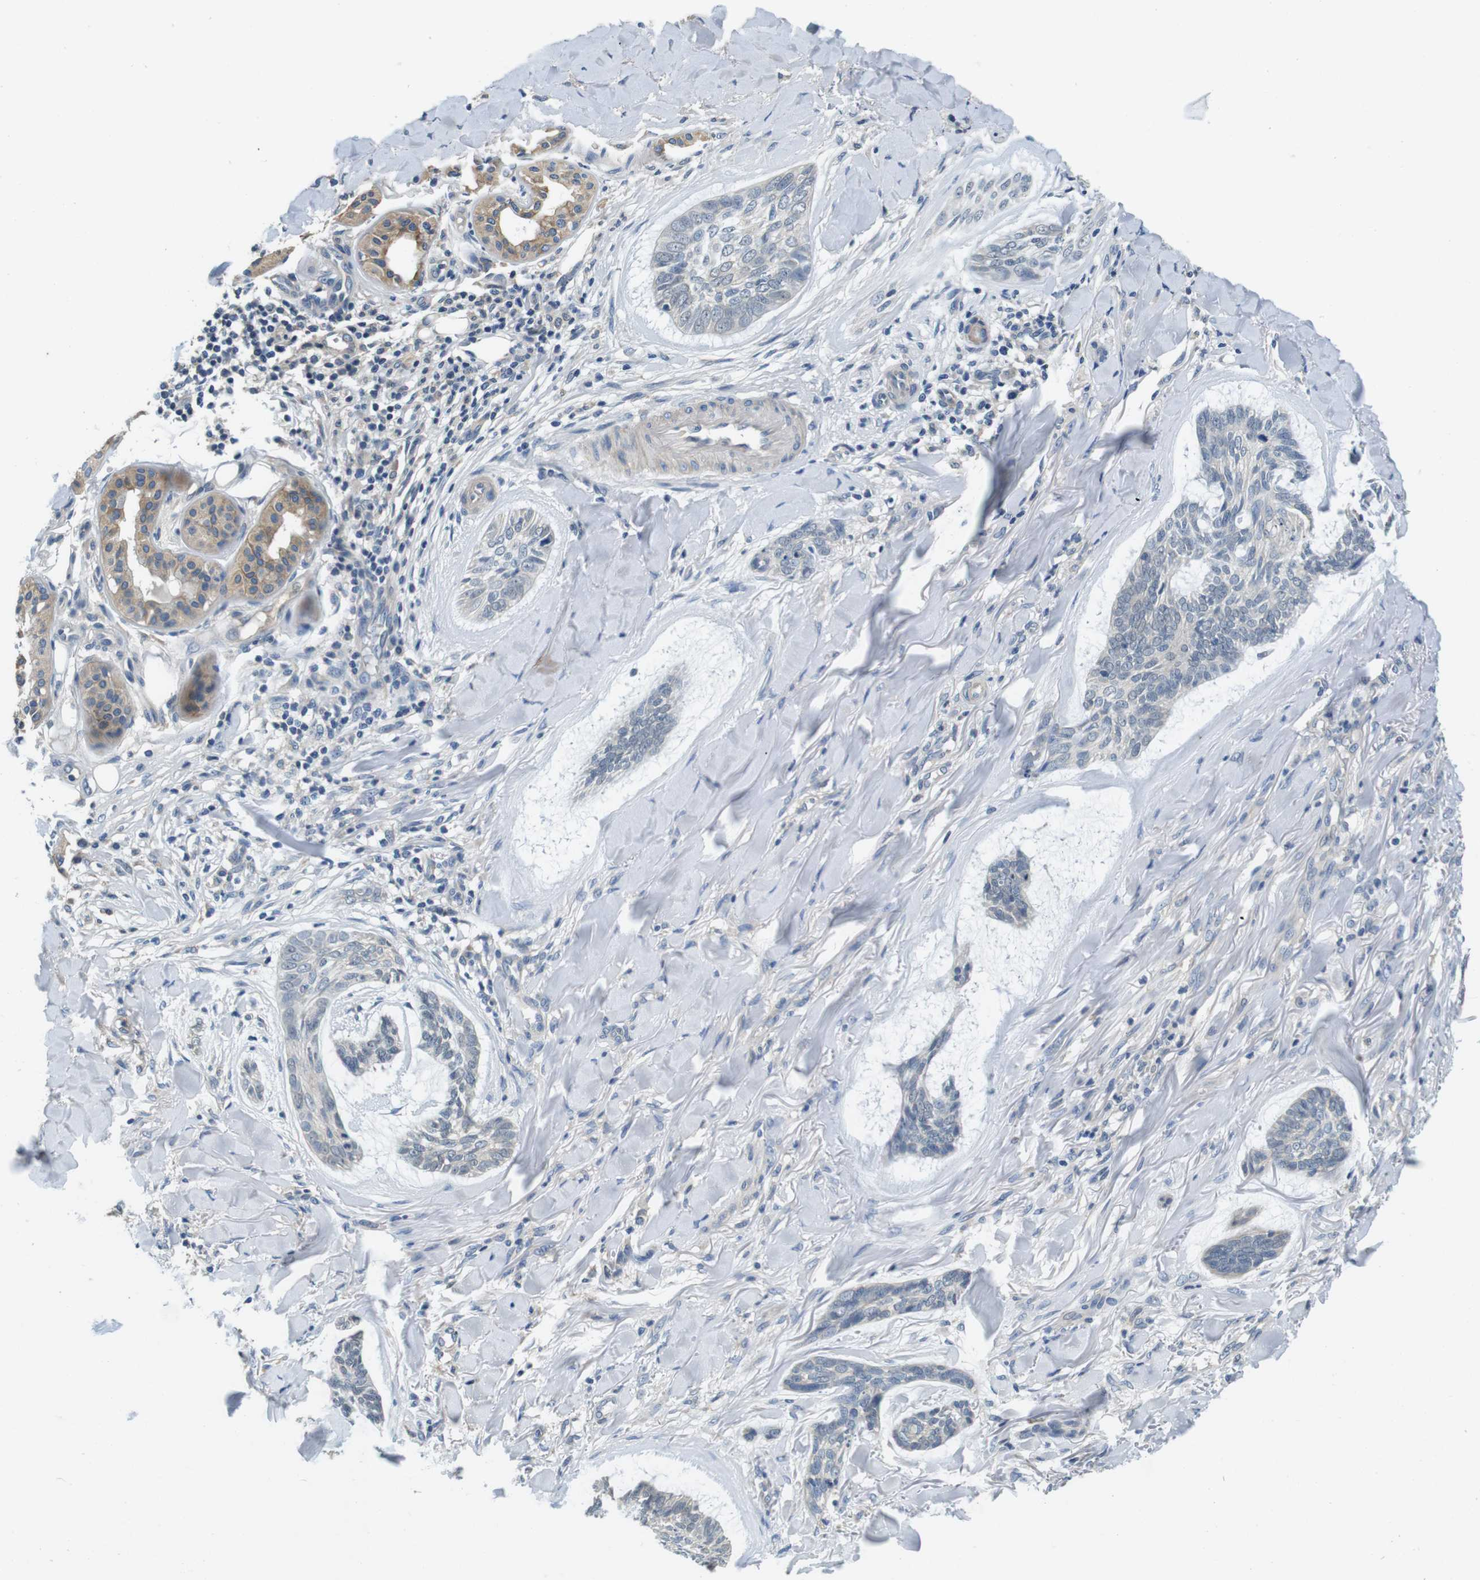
{"staining": {"intensity": "negative", "quantity": "none", "location": "none"}, "tissue": "skin cancer", "cell_type": "Tumor cells", "image_type": "cancer", "snomed": [{"axis": "morphology", "description": "Basal cell carcinoma"}, {"axis": "topography", "description": "Skin"}], "caption": "IHC histopathology image of human skin basal cell carcinoma stained for a protein (brown), which demonstrates no expression in tumor cells.", "gene": "DTNA", "patient": {"sex": "male", "age": 43}}